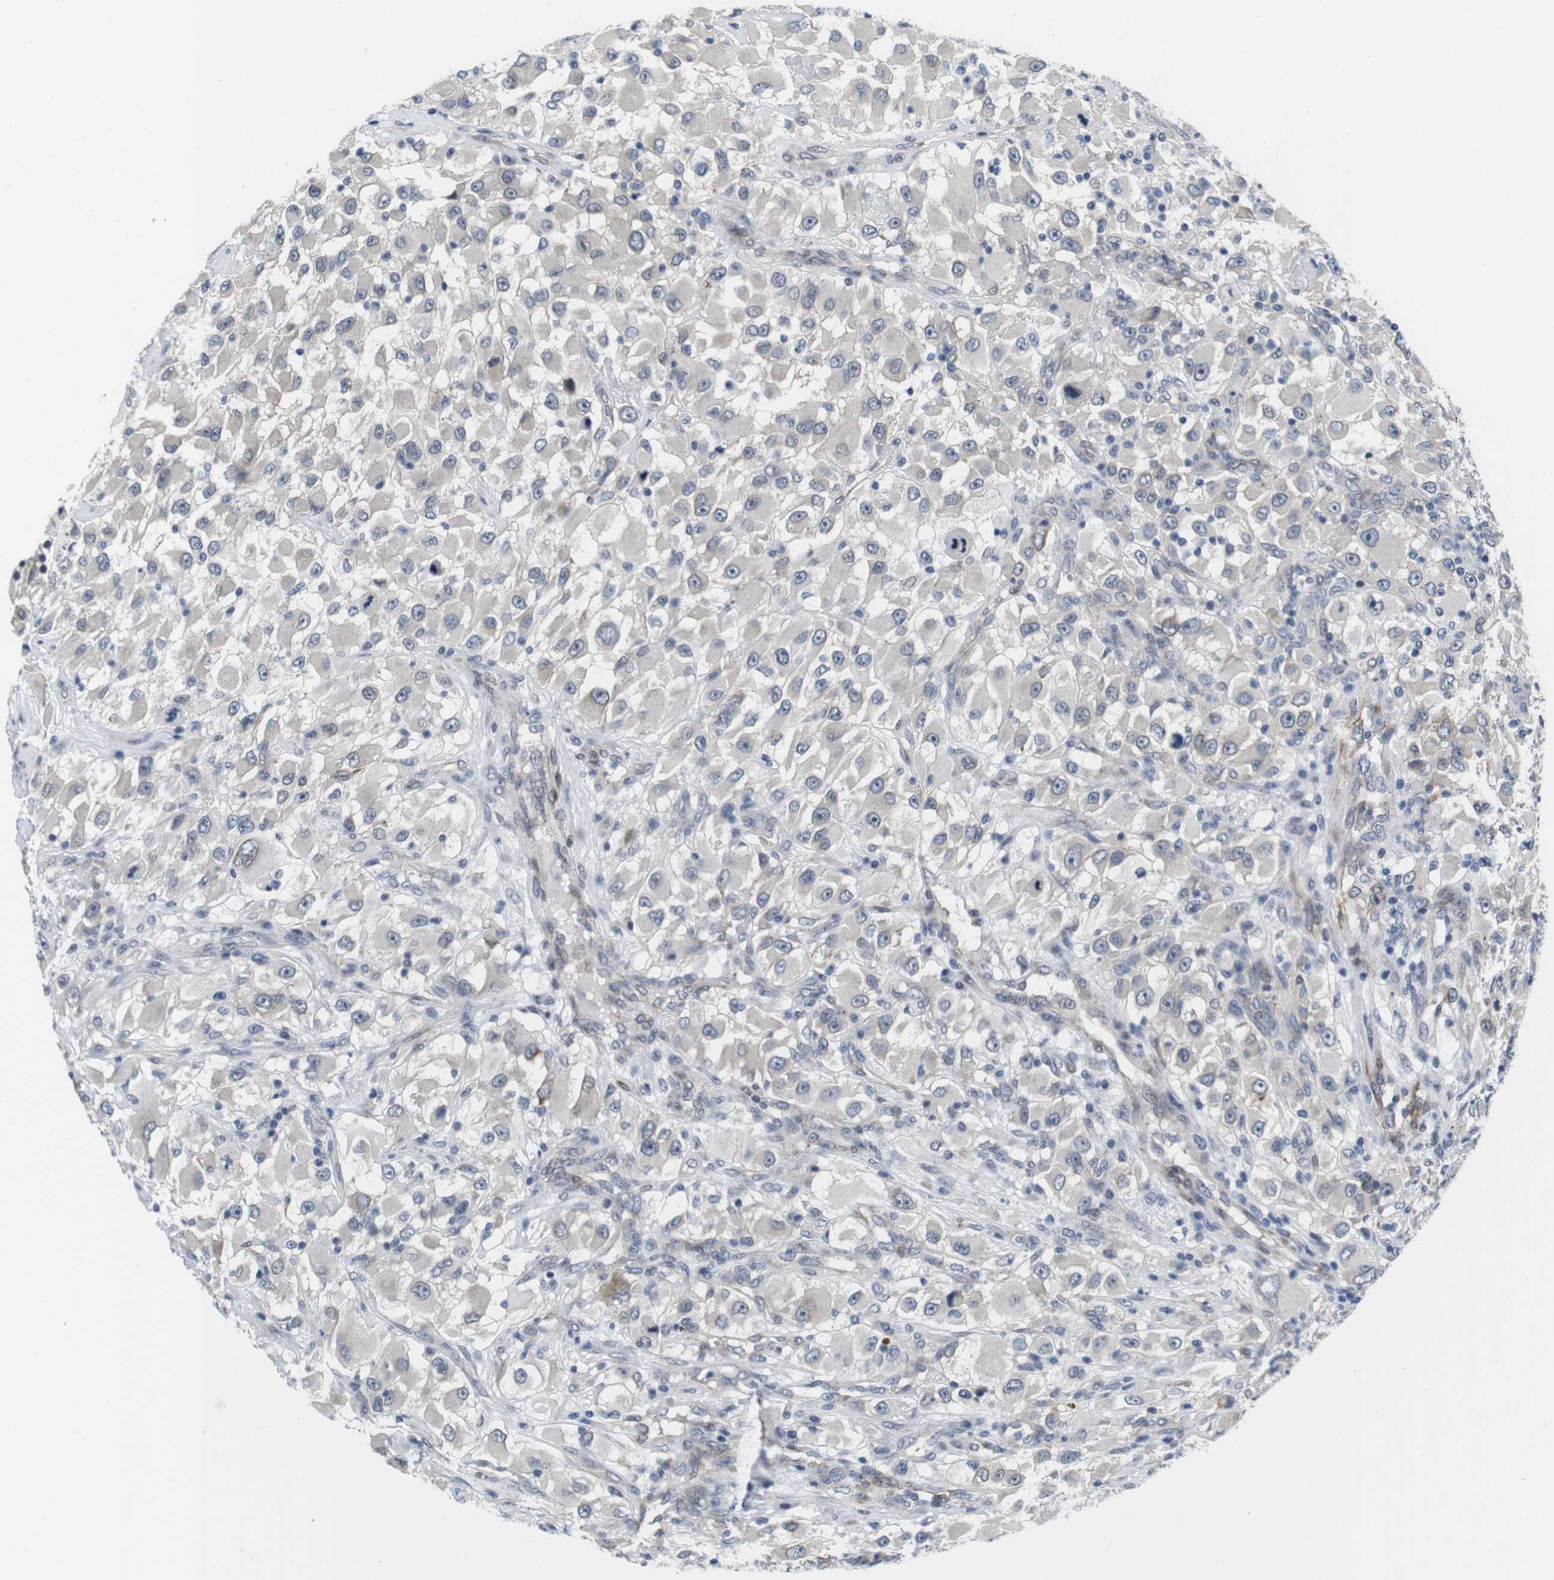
{"staining": {"intensity": "negative", "quantity": "none", "location": "none"}, "tissue": "renal cancer", "cell_type": "Tumor cells", "image_type": "cancer", "snomed": [{"axis": "morphology", "description": "Adenocarcinoma, NOS"}, {"axis": "topography", "description": "Kidney"}], "caption": "This is a micrograph of IHC staining of adenocarcinoma (renal), which shows no positivity in tumor cells. (DAB (3,3'-diaminobenzidine) immunohistochemistry visualized using brightfield microscopy, high magnification).", "gene": "SOCS3", "patient": {"sex": "female", "age": 52}}